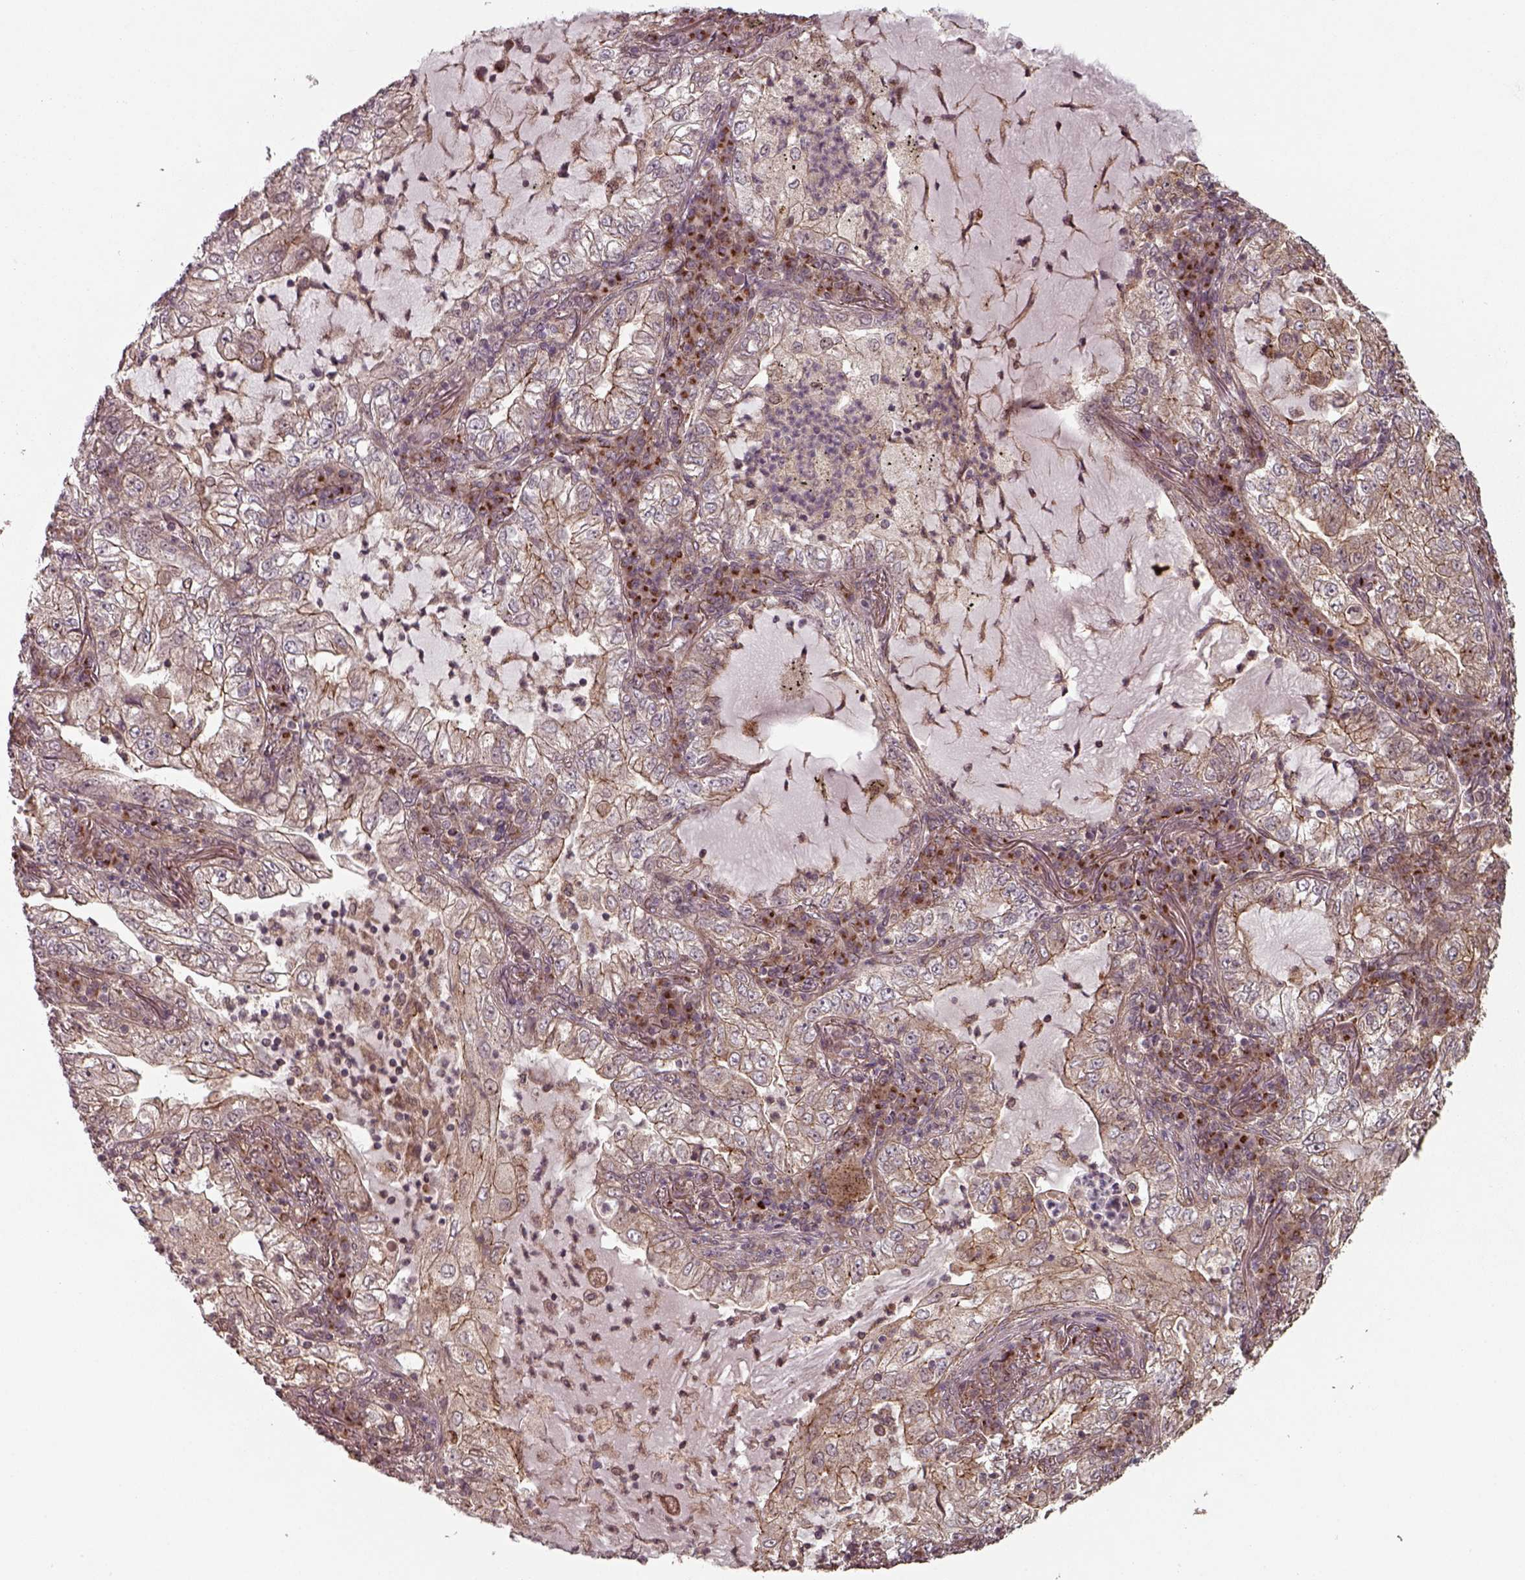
{"staining": {"intensity": "moderate", "quantity": "25%-75%", "location": "cytoplasmic/membranous"}, "tissue": "lung cancer", "cell_type": "Tumor cells", "image_type": "cancer", "snomed": [{"axis": "morphology", "description": "Adenocarcinoma, NOS"}, {"axis": "topography", "description": "Lung"}], "caption": "This image reveals immunohistochemistry (IHC) staining of lung cancer (adenocarcinoma), with medium moderate cytoplasmic/membranous expression in about 25%-75% of tumor cells.", "gene": "CHMP3", "patient": {"sex": "female", "age": 73}}